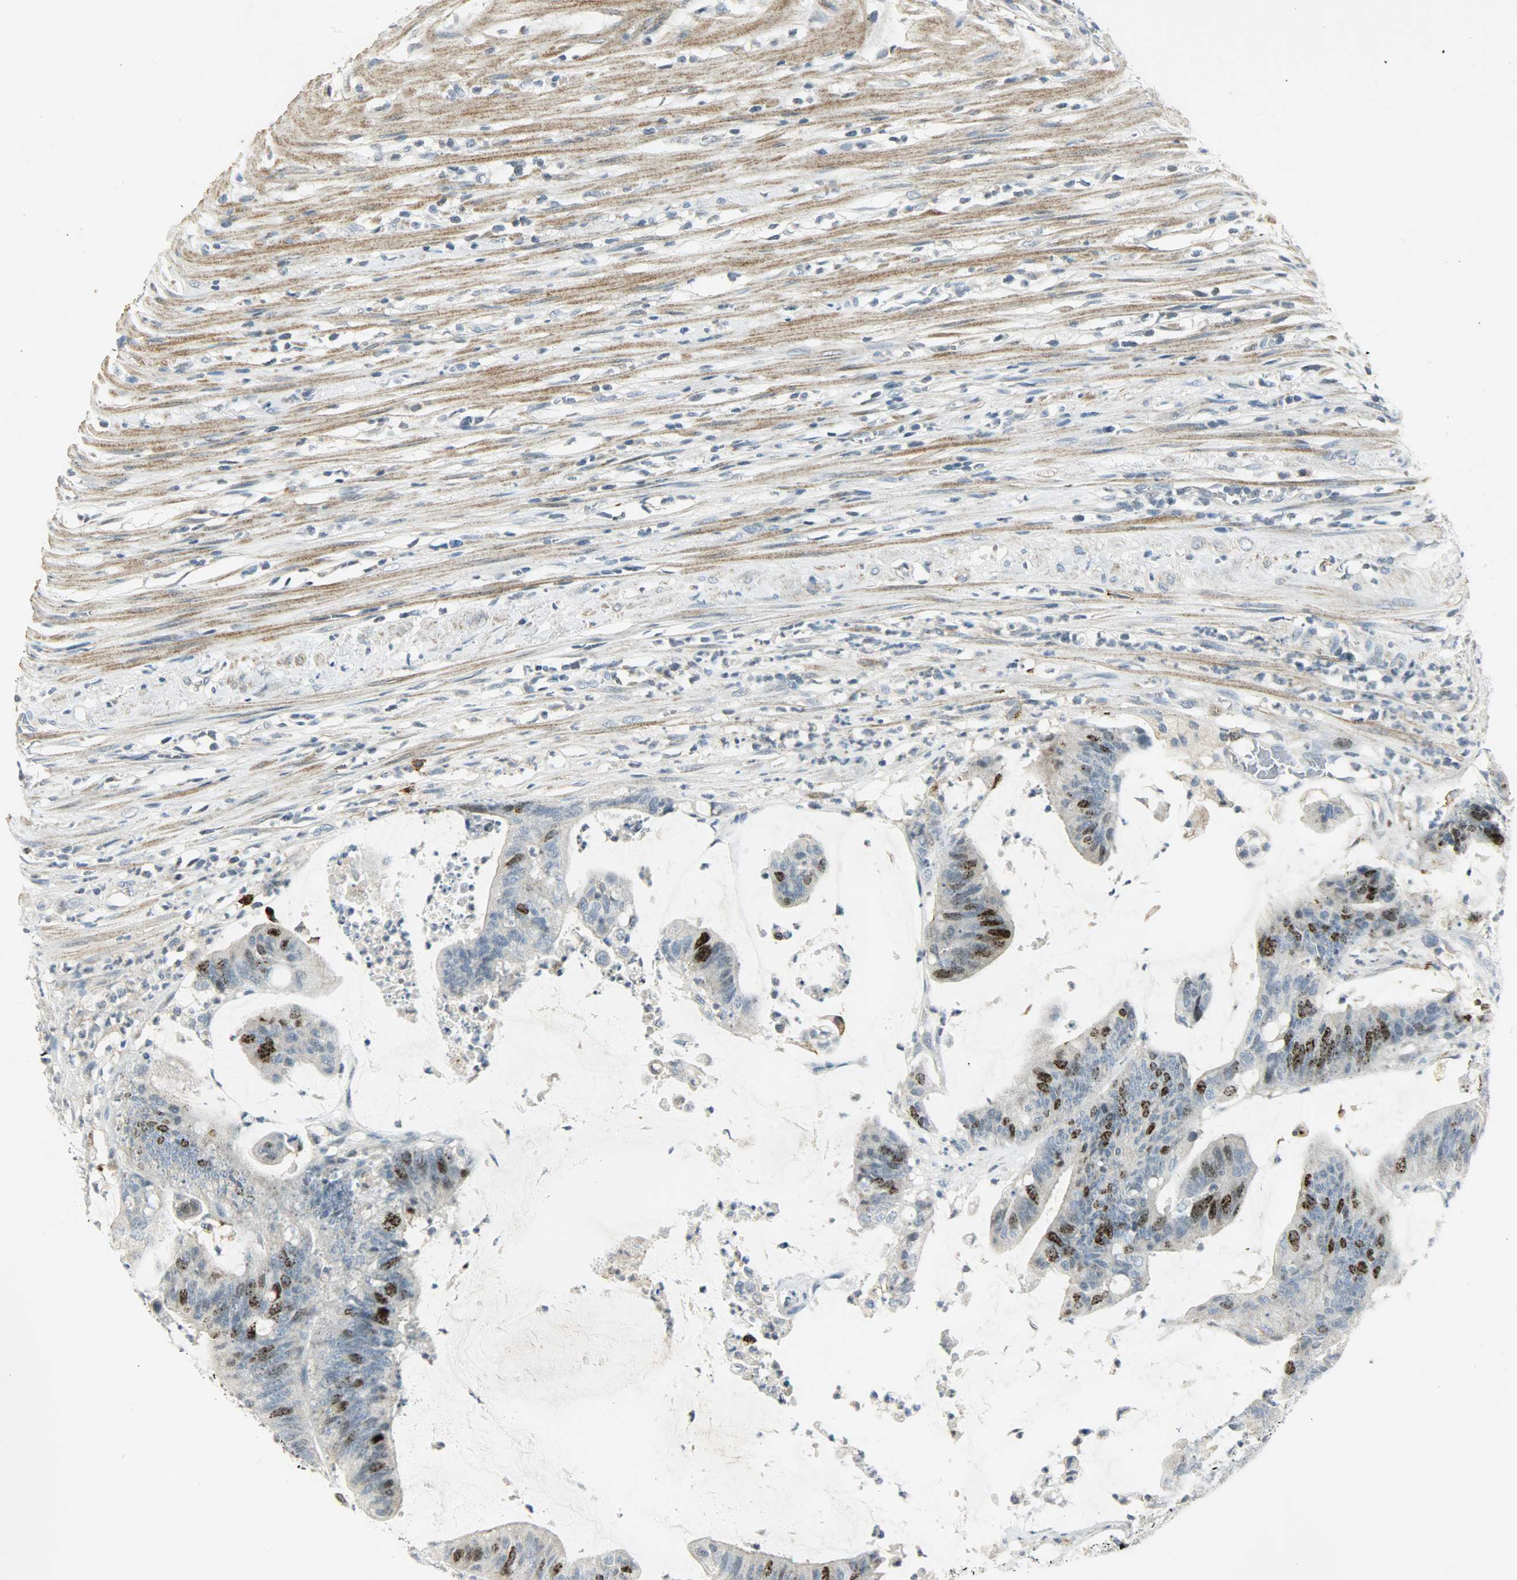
{"staining": {"intensity": "strong", "quantity": "25%-75%", "location": "nuclear"}, "tissue": "colorectal cancer", "cell_type": "Tumor cells", "image_type": "cancer", "snomed": [{"axis": "morphology", "description": "Adenocarcinoma, NOS"}, {"axis": "topography", "description": "Rectum"}], "caption": "High-power microscopy captured an IHC photomicrograph of adenocarcinoma (colorectal), revealing strong nuclear staining in approximately 25%-75% of tumor cells. (DAB (3,3'-diaminobenzidine) = brown stain, brightfield microscopy at high magnification).", "gene": "AURKB", "patient": {"sex": "female", "age": 66}}